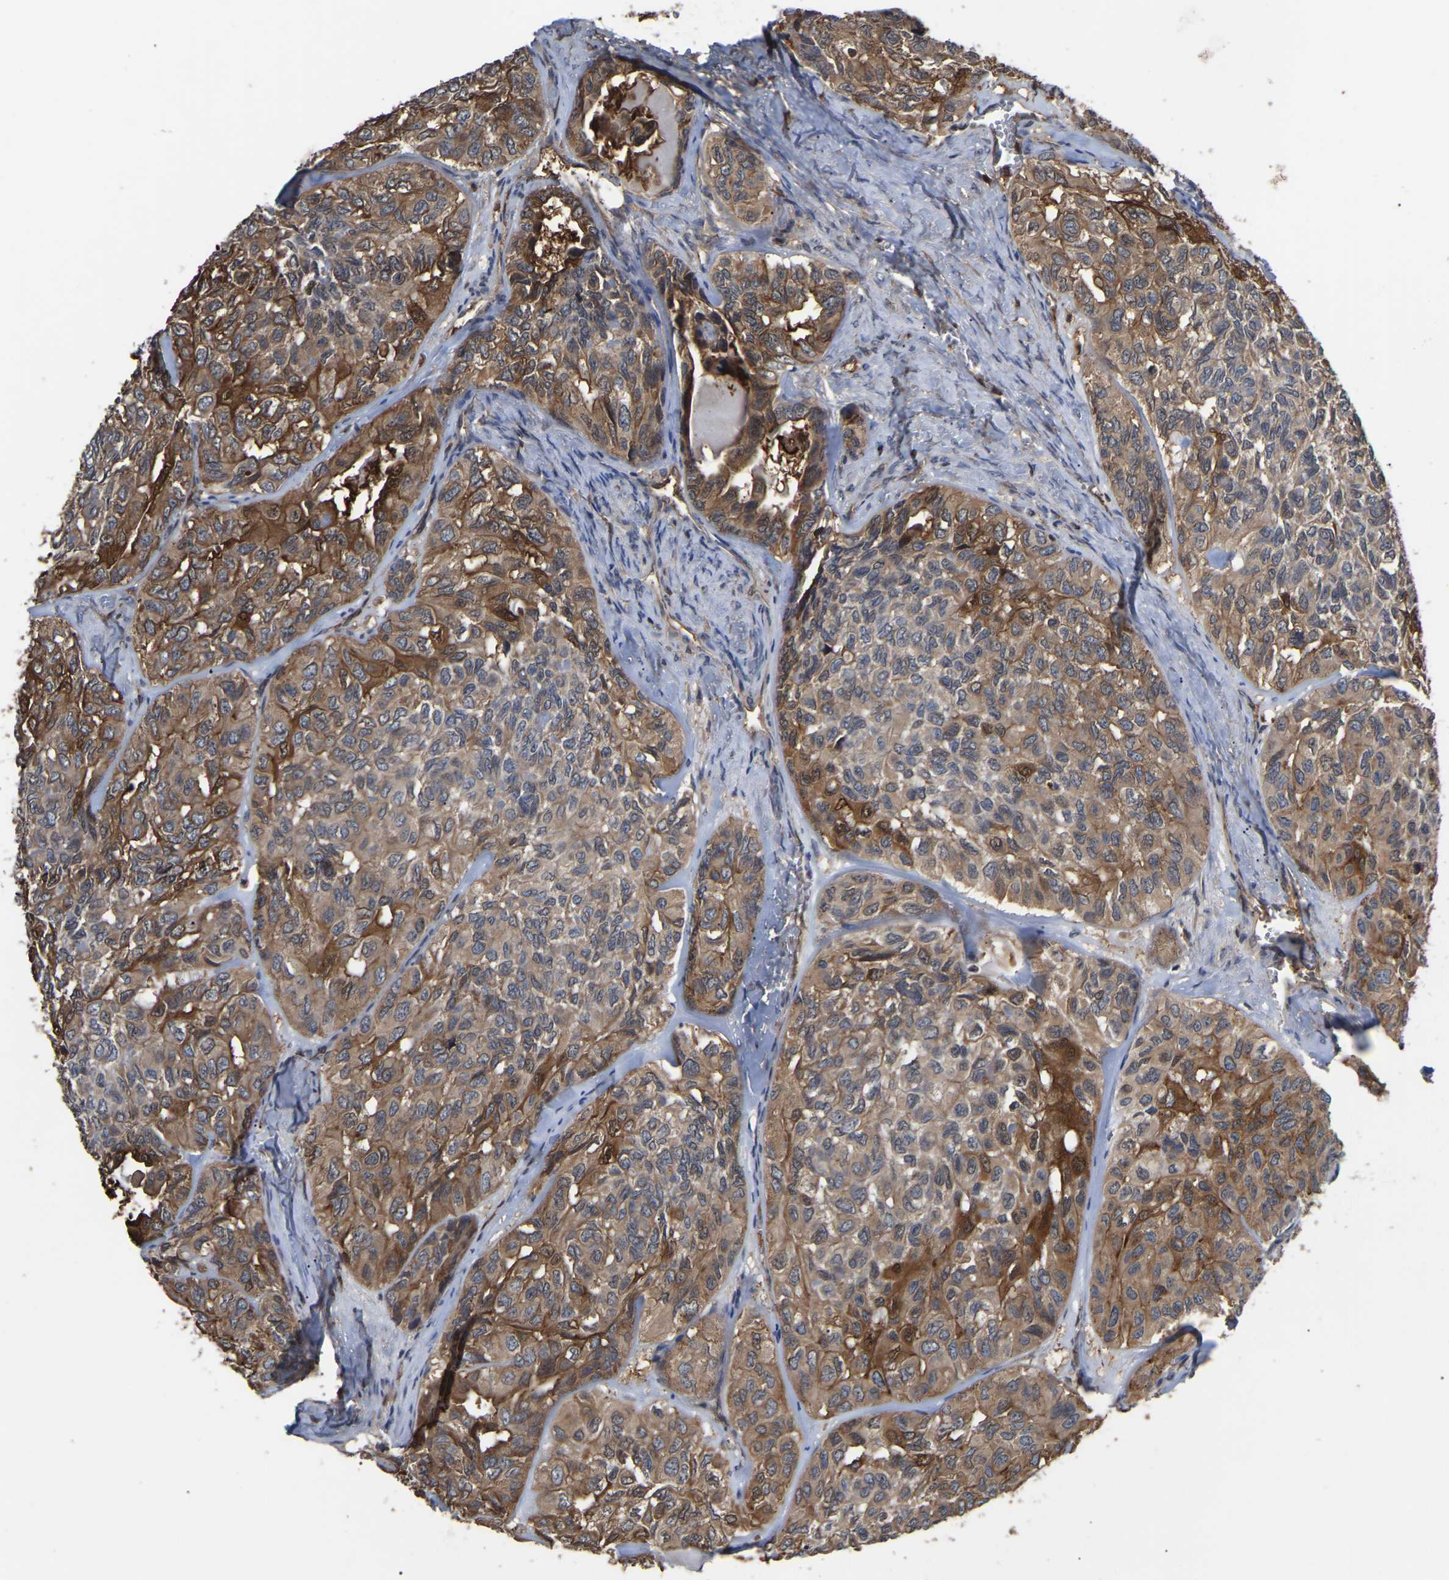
{"staining": {"intensity": "moderate", "quantity": ">75%", "location": "cytoplasmic/membranous"}, "tissue": "head and neck cancer", "cell_type": "Tumor cells", "image_type": "cancer", "snomed": [{"axis": "morphology", "description": "Adenocarcinoma, NOS"}, {"axis": "topography", "description": "Salivary gland, NOS"}, {"axis": "topography", "description": "Head-Neck"}], "caption": "Head and neck cancer stained with immunohistochemistry (IHC) exhibits moderate cytoplasmic/membranous expression in about >75% of tumor cells.", "gene": "CIT", "patient": {"sex": "female", "age": 76}}